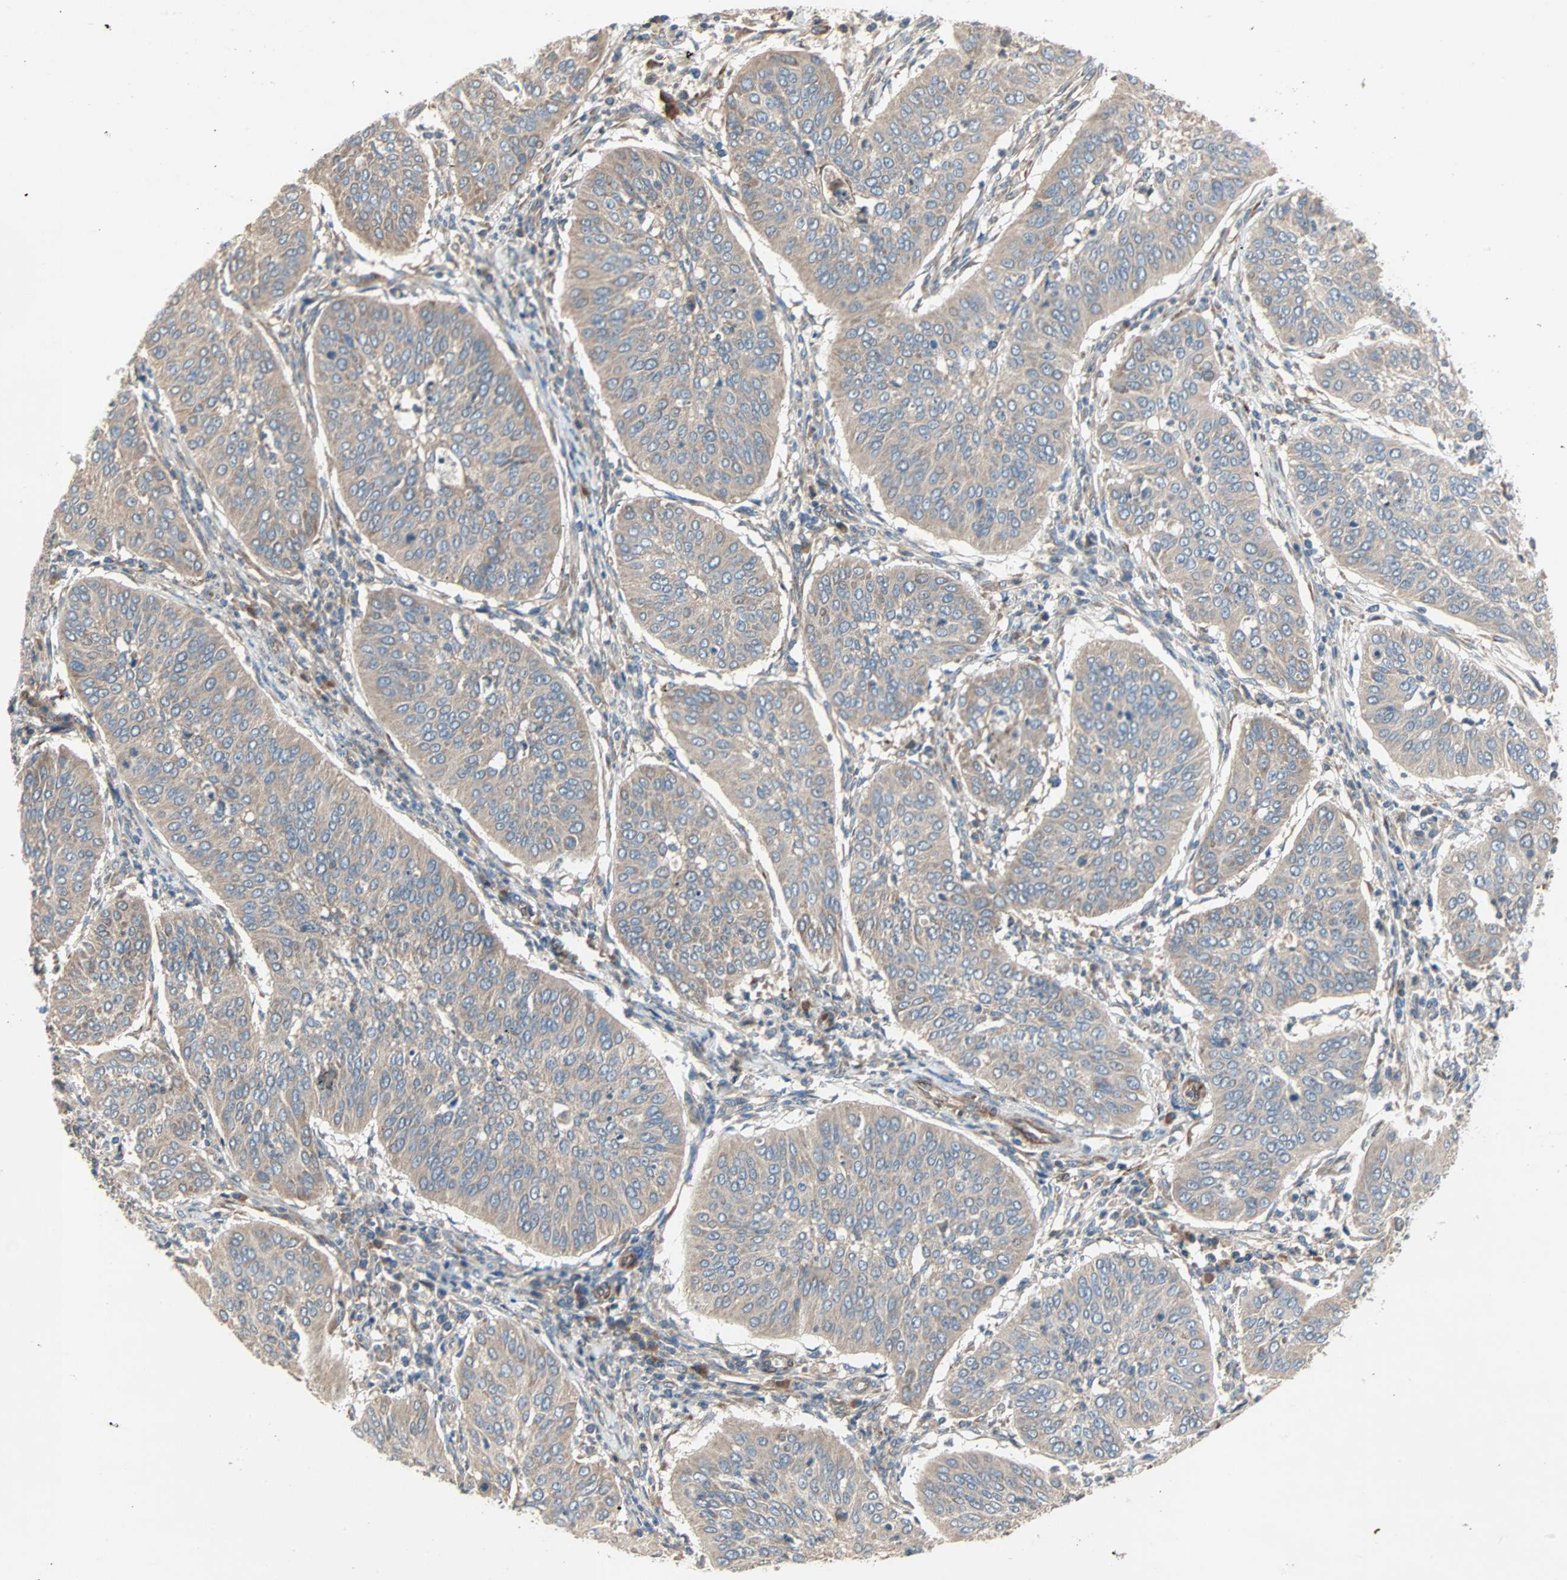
{"staining": {"intensity": "weak", "quantity": ">75%", "location": "cytoplasmic/membranous"}, "tissue": "cervical cancer", "cell_type": "Tumor cells", "image_type": "cancer", "snomed": [{"axis": "morphology", "description": "Normal tissue, NOS"}, {"axis": "morphology", "description": "Squamous cell carcinoma, NOS"}, {"axis": "topography", "description": "Cervix"}], "caption": "Immunohistochemical staining of human cervical squamous cell carcinoma demonstrates weak cytoplasmic/membranous protein expression in about >75% of tumor cells.", "gene": "XYLT1", "patient": {"sex": "female", "age": 39}}